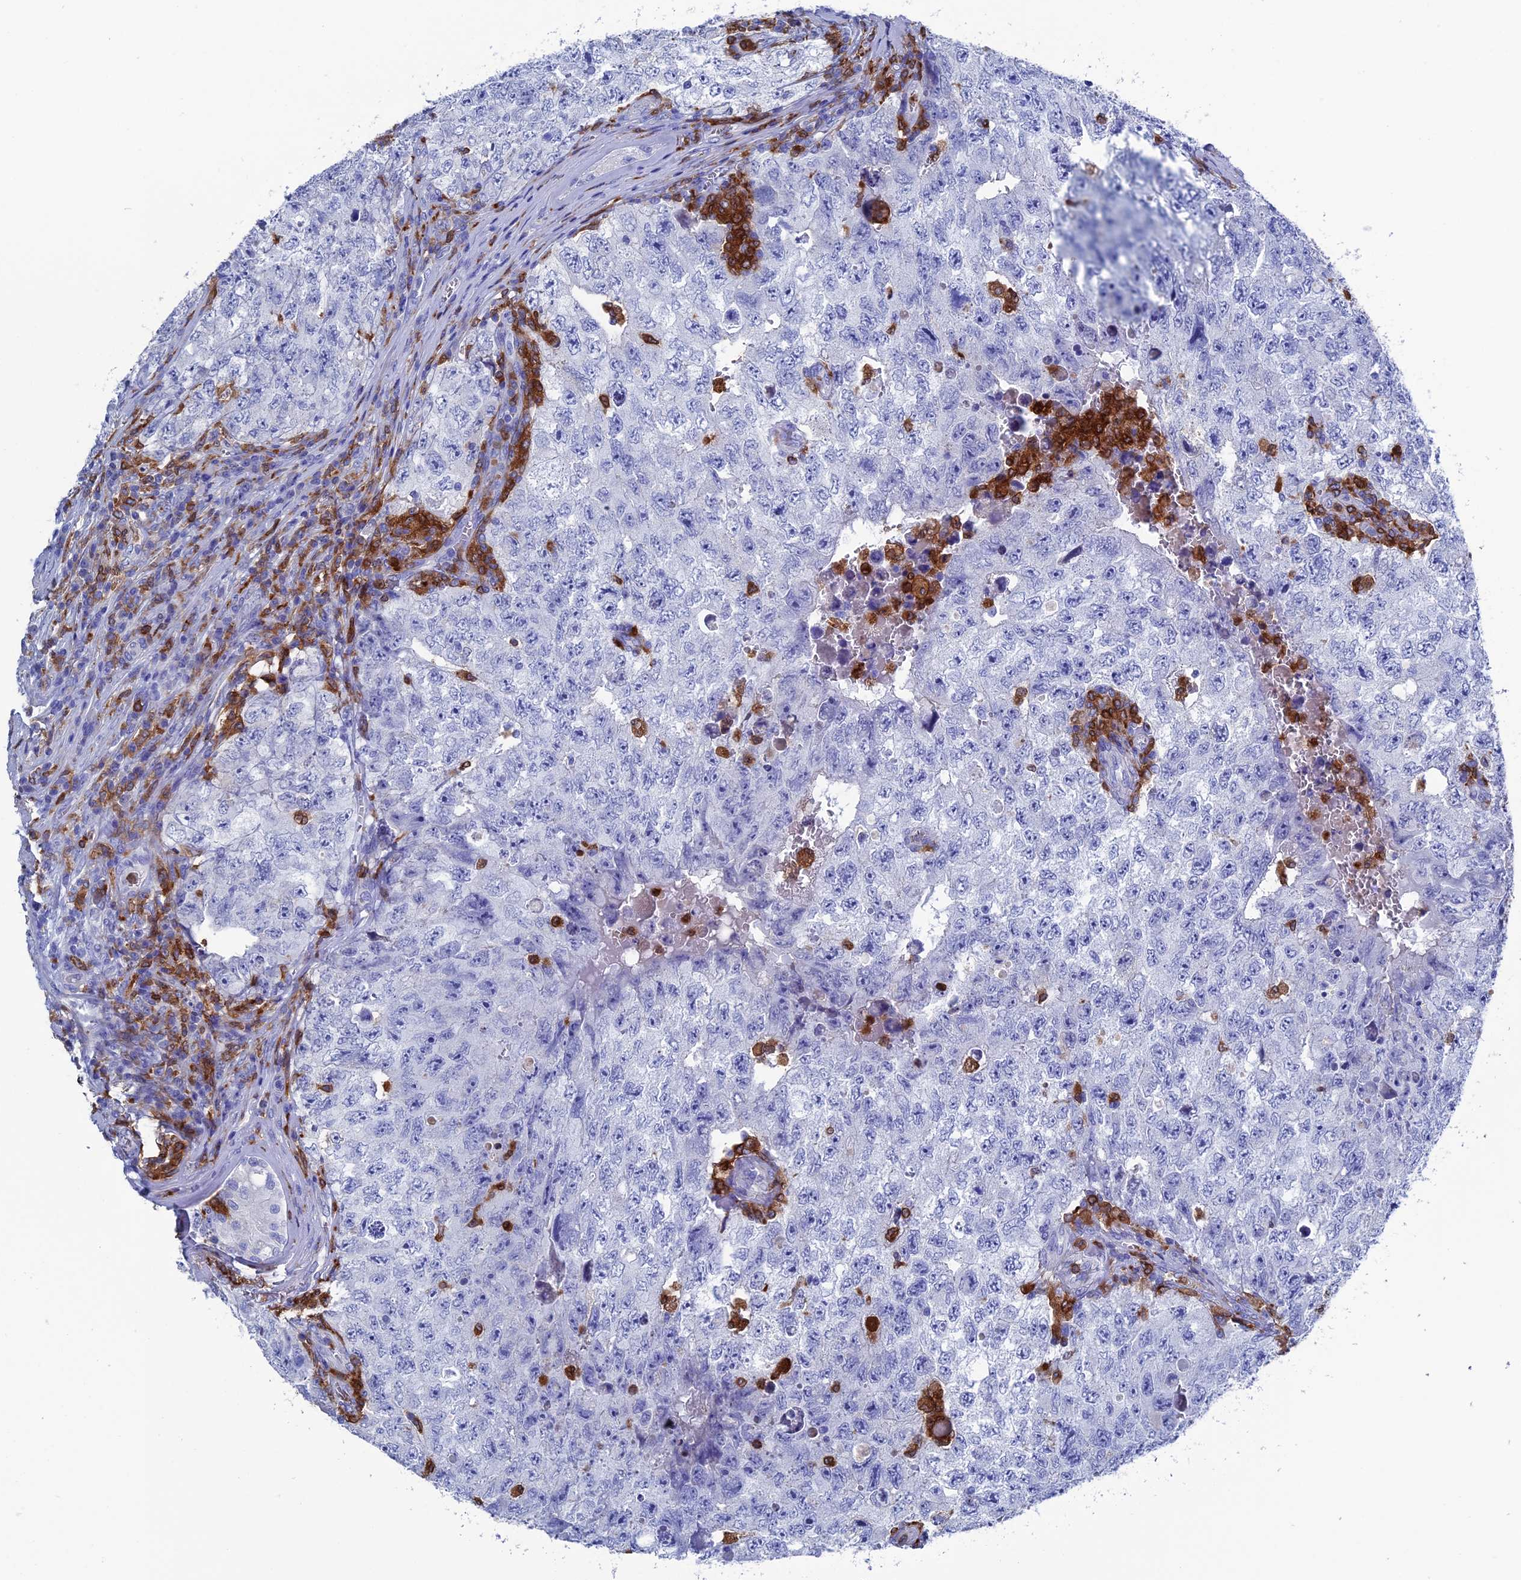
{"staining": {"intensity": "negative", "quantity": "none", "location": "none"}, "tissue": "testis cancer", "cell_type": "Tumor cells", "image_type": "cancer", "snomed": [{"axis": "morphology", "description": "Carcinoma, Embryonal, NOS"}, {"axis": "topography", "description": "Testis"}], "caption": "High magnification brightfield microscopy of testis cancer (embryonal carcinoma) stained with DAB (3,3'-diaminobenzidine) (brown) and counterstained with hematoxylin (blue): tumor cells show no significant positivity. Brightfield microscopy of immunohistochemistry stained with DAB (3,3'-diaminobenzidine) (brown) and hematoxylin (blue), captured at high magnification.", "gene": "TYROBP", "patient": {"sex": "male", "age": 17}}